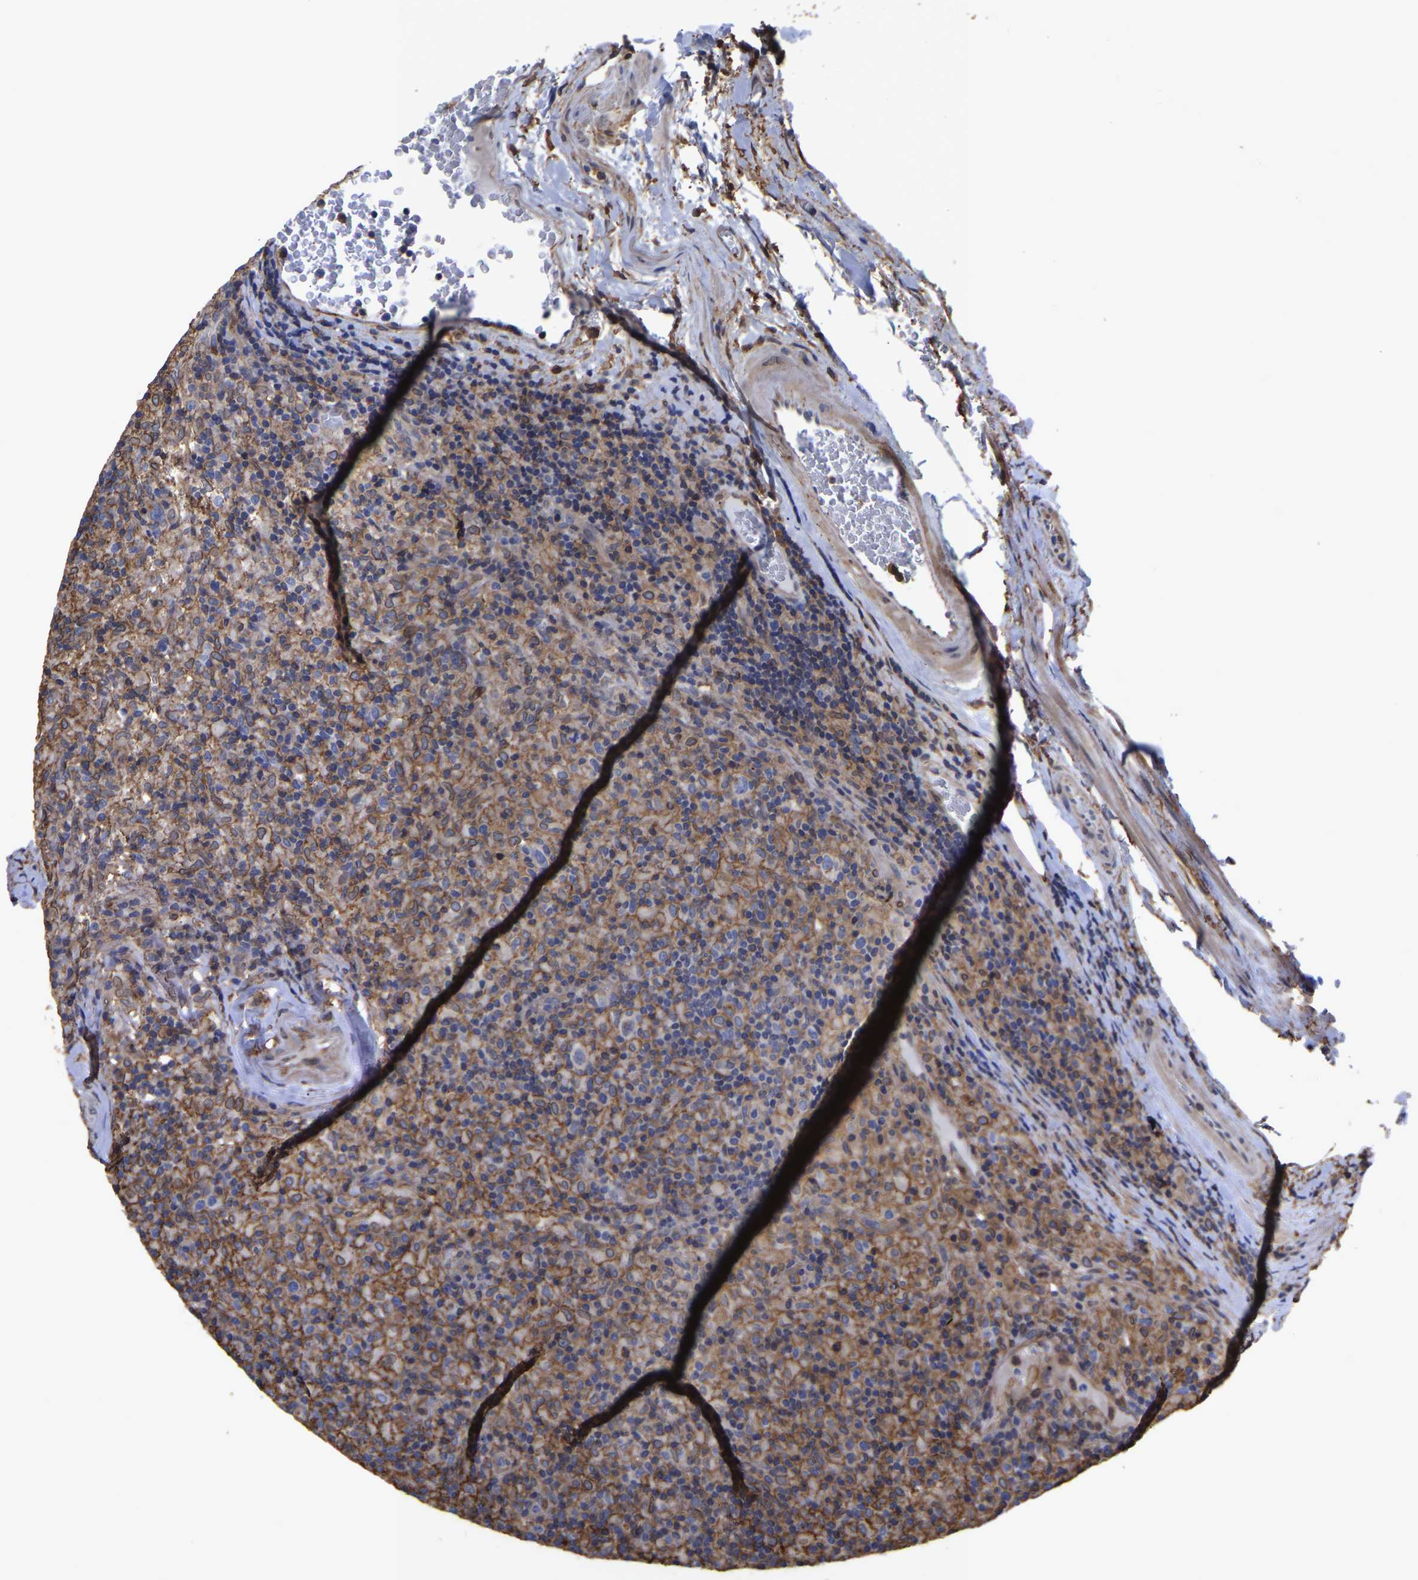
{"staining": {"intensity": "negative", "quantity": "none", "location": "none"}, "tissue": "lymphoma", "cell_type": "Tumor cells", "image_type": "cancer", "snomed": [{"axis": "morphology", "description": "Hodgkin's disease, NOS"}, {"axis": "topography", "description": "Lymph node"}], "caption": "Immunohistochemical staining of Hodgkin's disease displays no significant positivity in tumor cells.", "gene": "LIF", "patient": {"sex": "male", "age": 70}}